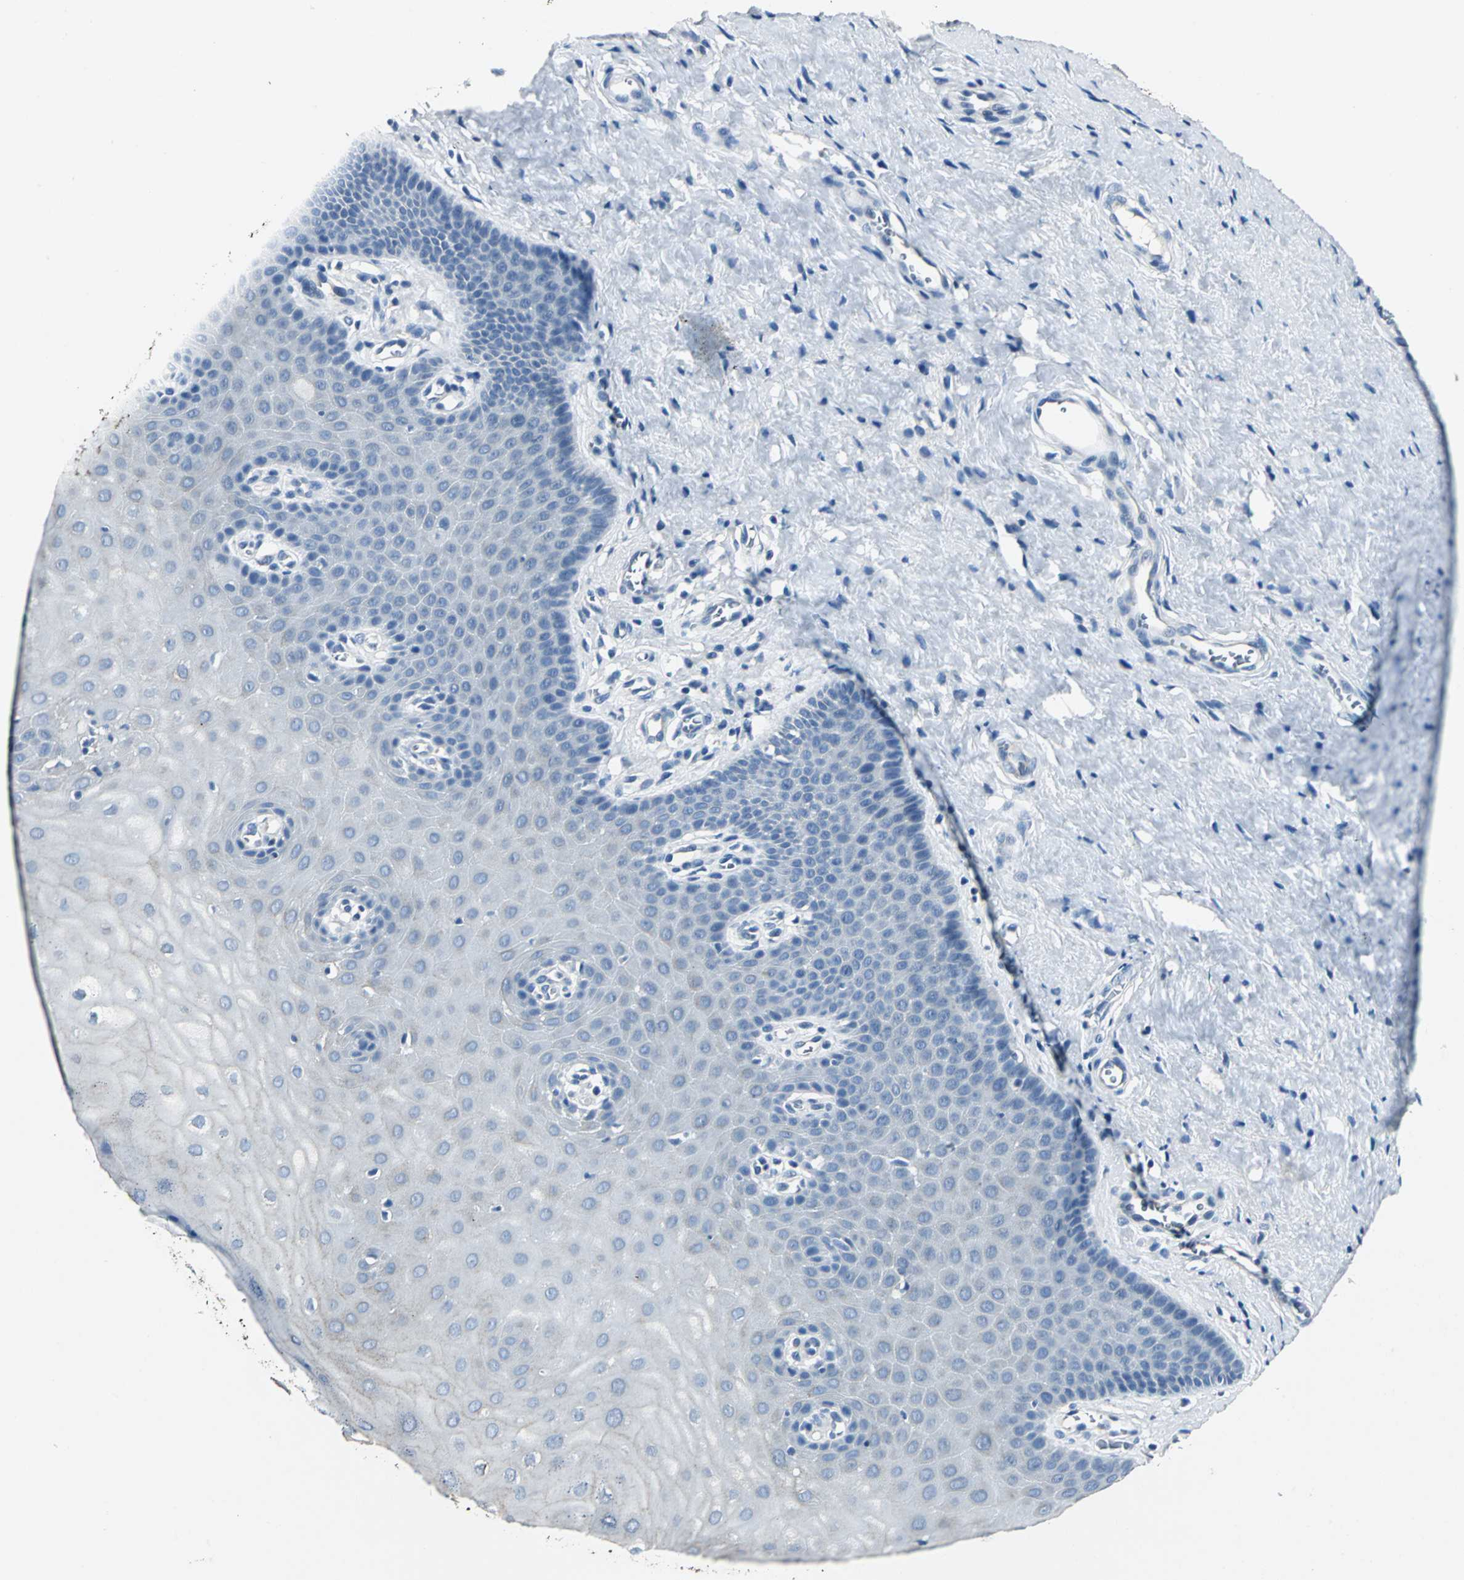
{"staining": {"intensity": "weak", "quantity": "<25%", "location": "cytoplasmic/membranous"}, "tissue": "cervix", "cell_type": "Glandular cells", "image_type": "normal", "snomed": [{"axis": "morphology", "description": "Normal tissue, NOS"}, {"axis": "topography", "description": "Cervix"}], "caption": "The photomicrograph shows no significant expression in glandular cells of cervix.", "gene": "RIPOR1", "patient": {"sex": "female", "age": 55}}